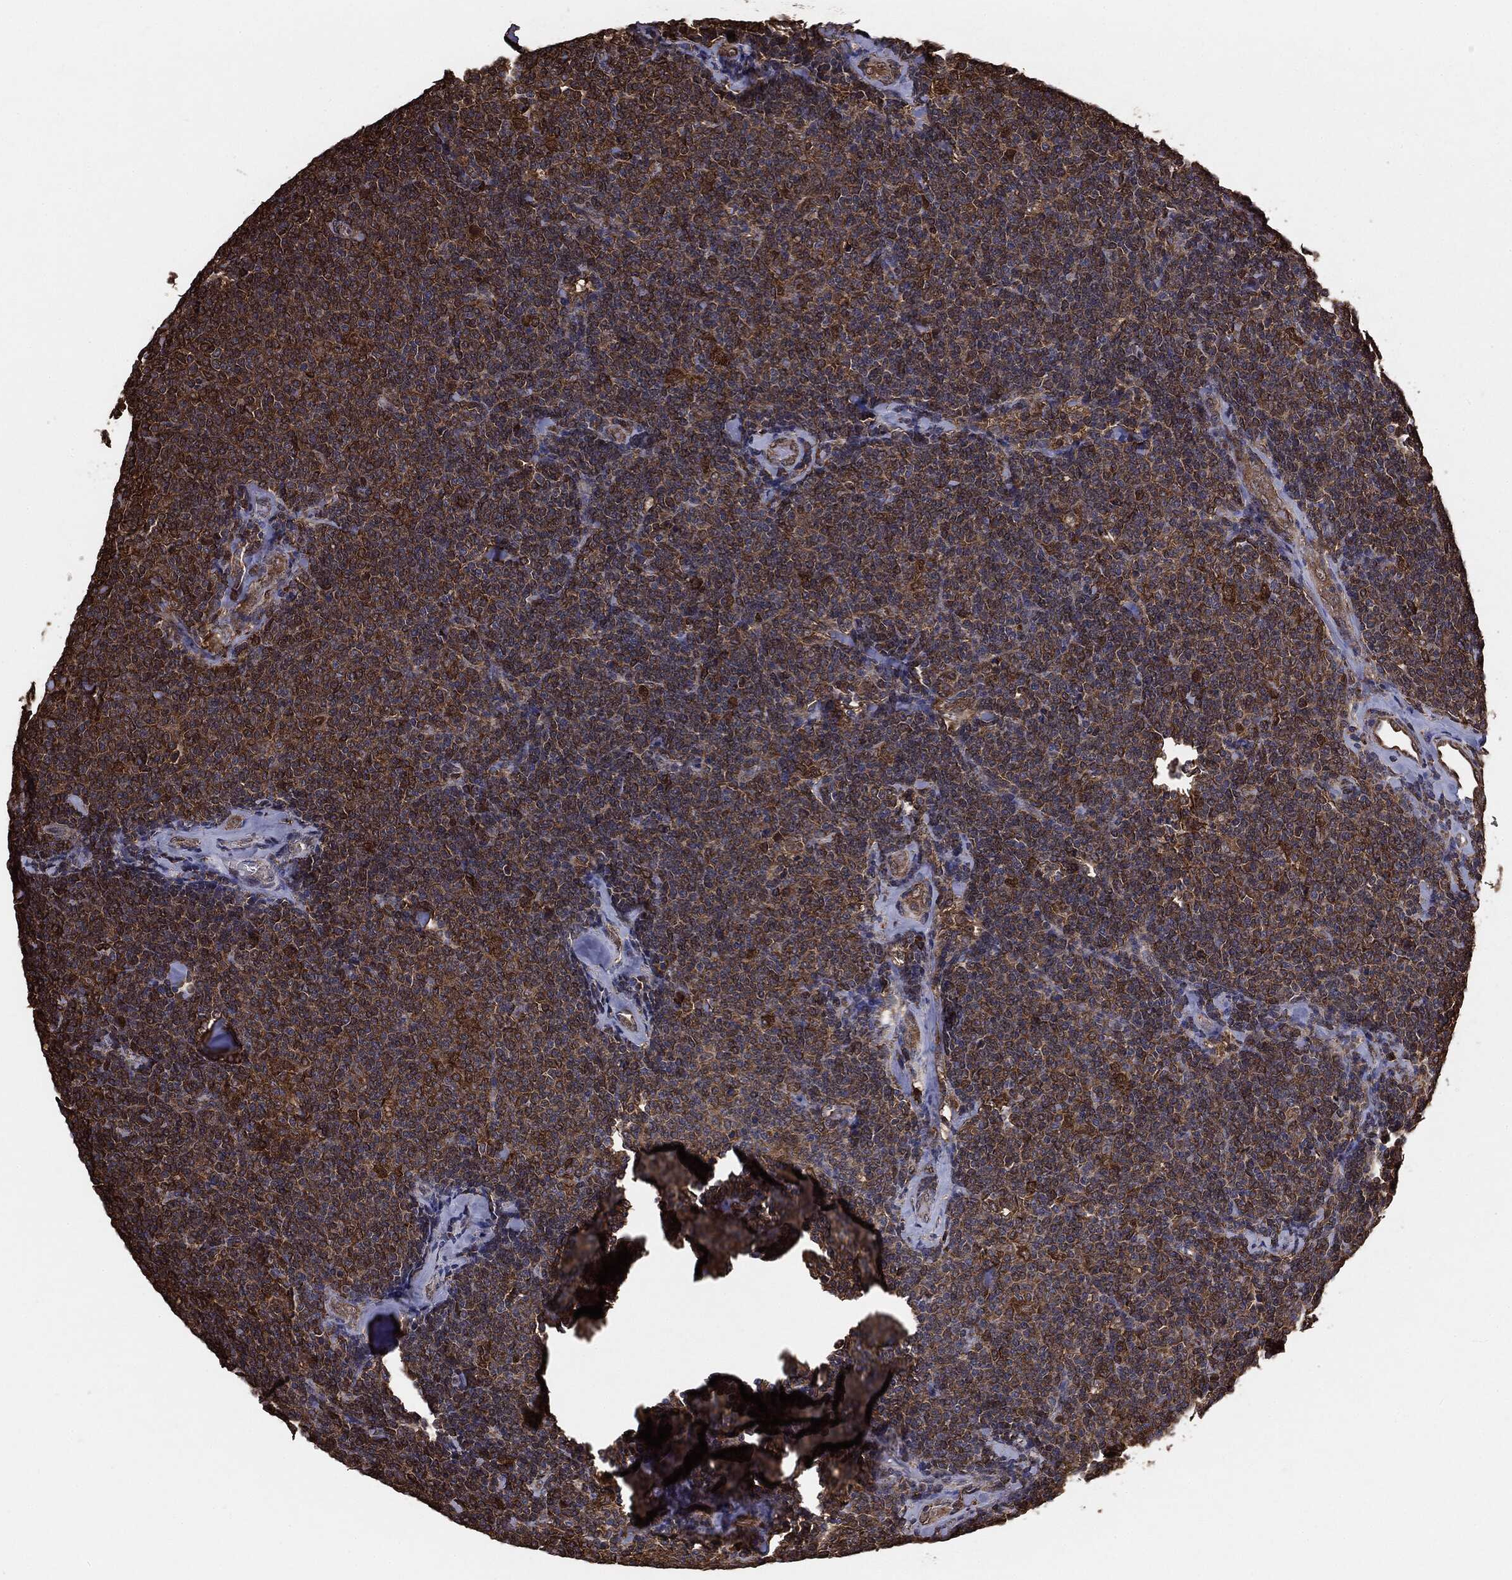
{"staining": {"intensity": "strong", "quantity": "25%-75%", "location": "cytoplasmic/membranous"}, "tissue": "lymphoma", "cell_type": "Tumor cells", "image_type": "cancer", "snomed": [{"axis": "morphology", "description": "Malignant lymphoma, non-Hodgkin's type, Low grade"}, {"axis": "topography", "description": "Lymph node"}], "caption": "Strong cytoplasmic/membranous staining for a protein is appreciated in about 25%-75% of tumor cells of lymphoma using immunohistochemistry (IHC).", "gene": "NME1", "patient": {"sex": "female", "age": 56}}